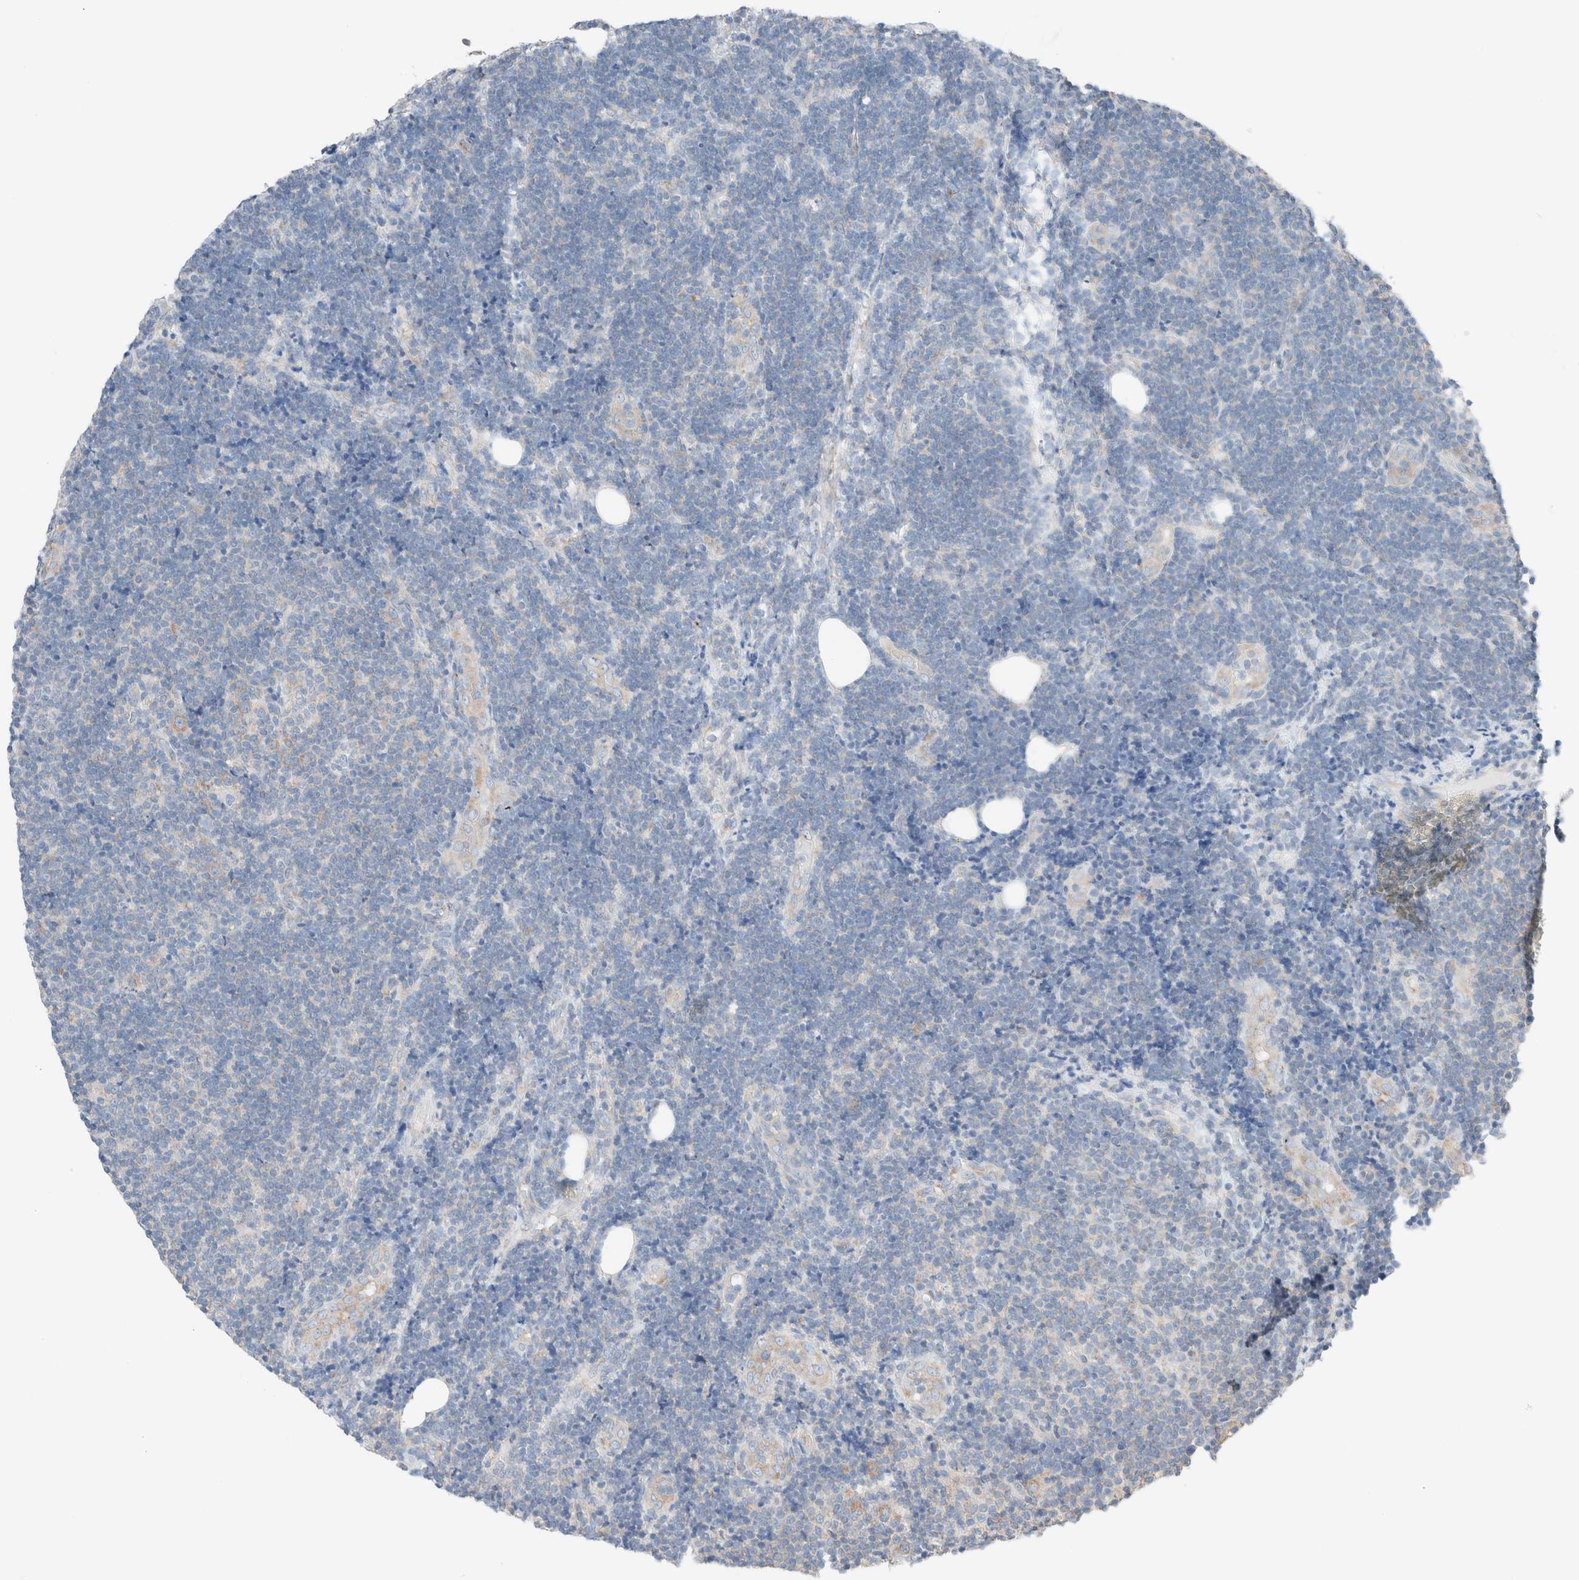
{"staining": {"intensity": "negative", "quantity": "none", "location": "none"}, "tissue": "lymphoma", "cell_type": "Tumor cells", "image_type": "cancer", "snomed": [{"axis": "morphology", "description": "Malignant lymphoma, non-Hodgkin's type, Low grade"}, {"axis": "topography", "description": "Lymph node"}], "caption": "DAB immunohistochemical staining of lymphoma exhibits no significant expression in tumor cells.", "gene": "CASC3", "patient": {"sex": "male", "age": 83}}